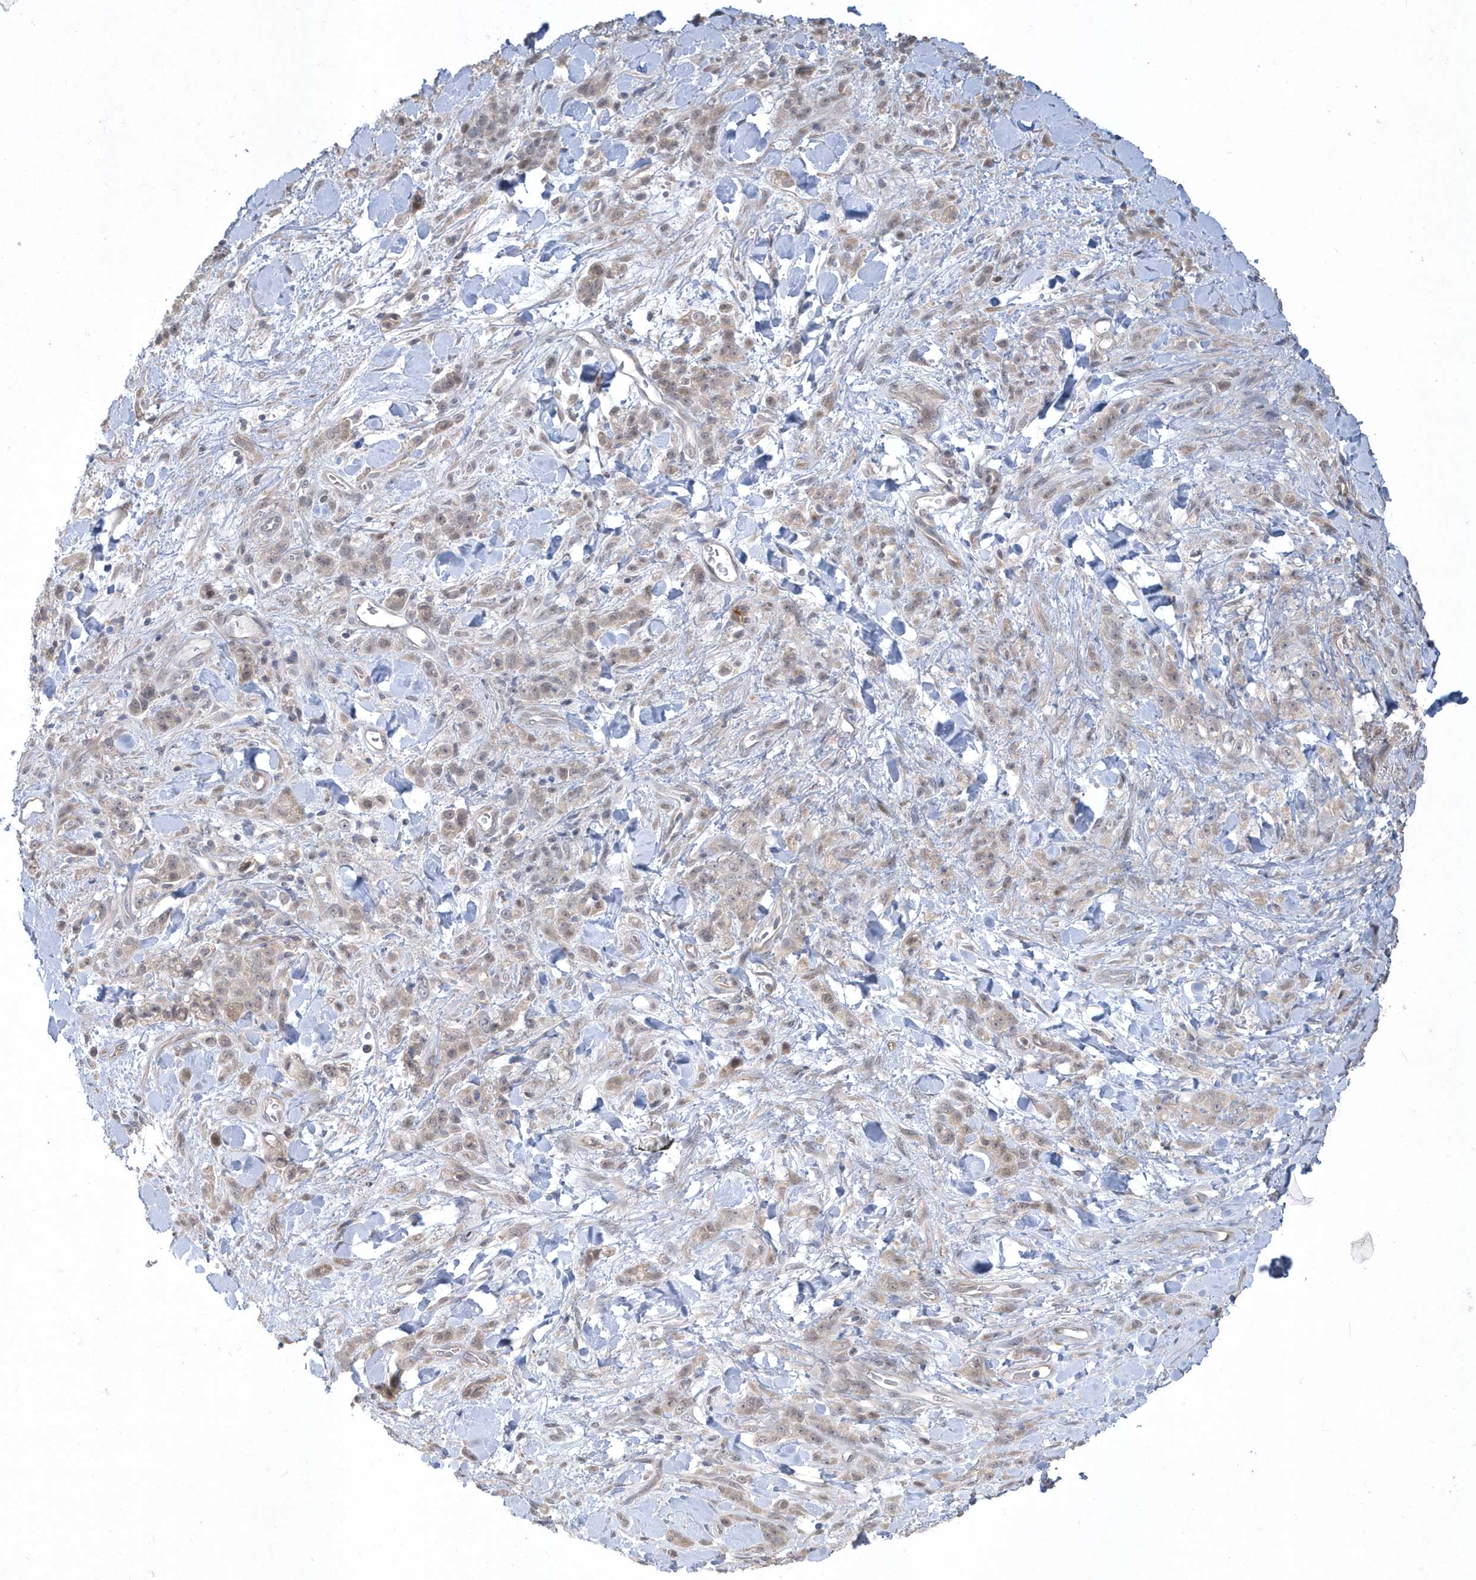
{"staining": {"intensity": "weak", "quantity": "25%-75%", "location": "cytoplasmic/membranous,nuclear"}, "tissue": "stomach cancer", "cell_type": "Tumor cells", "image_type": "cancer", "snomed": [{"axis": "morphology", "description": "Normal tissue, NOS"}, {"axis": "morphology", "description": "Adenocarcinoma, NOS"}, {"axis": "topography", "description": "Stomach"}], "caption": "Stomach cancer (adenocarcinoma) stained for a protein (brown) demonstrates weak cytoplasmic/membranous and nuclear positive staining in about 25%-75% of tumor cells.", "gene": "TSPEAR", "patient": {"sex": "male", "age": 82}}